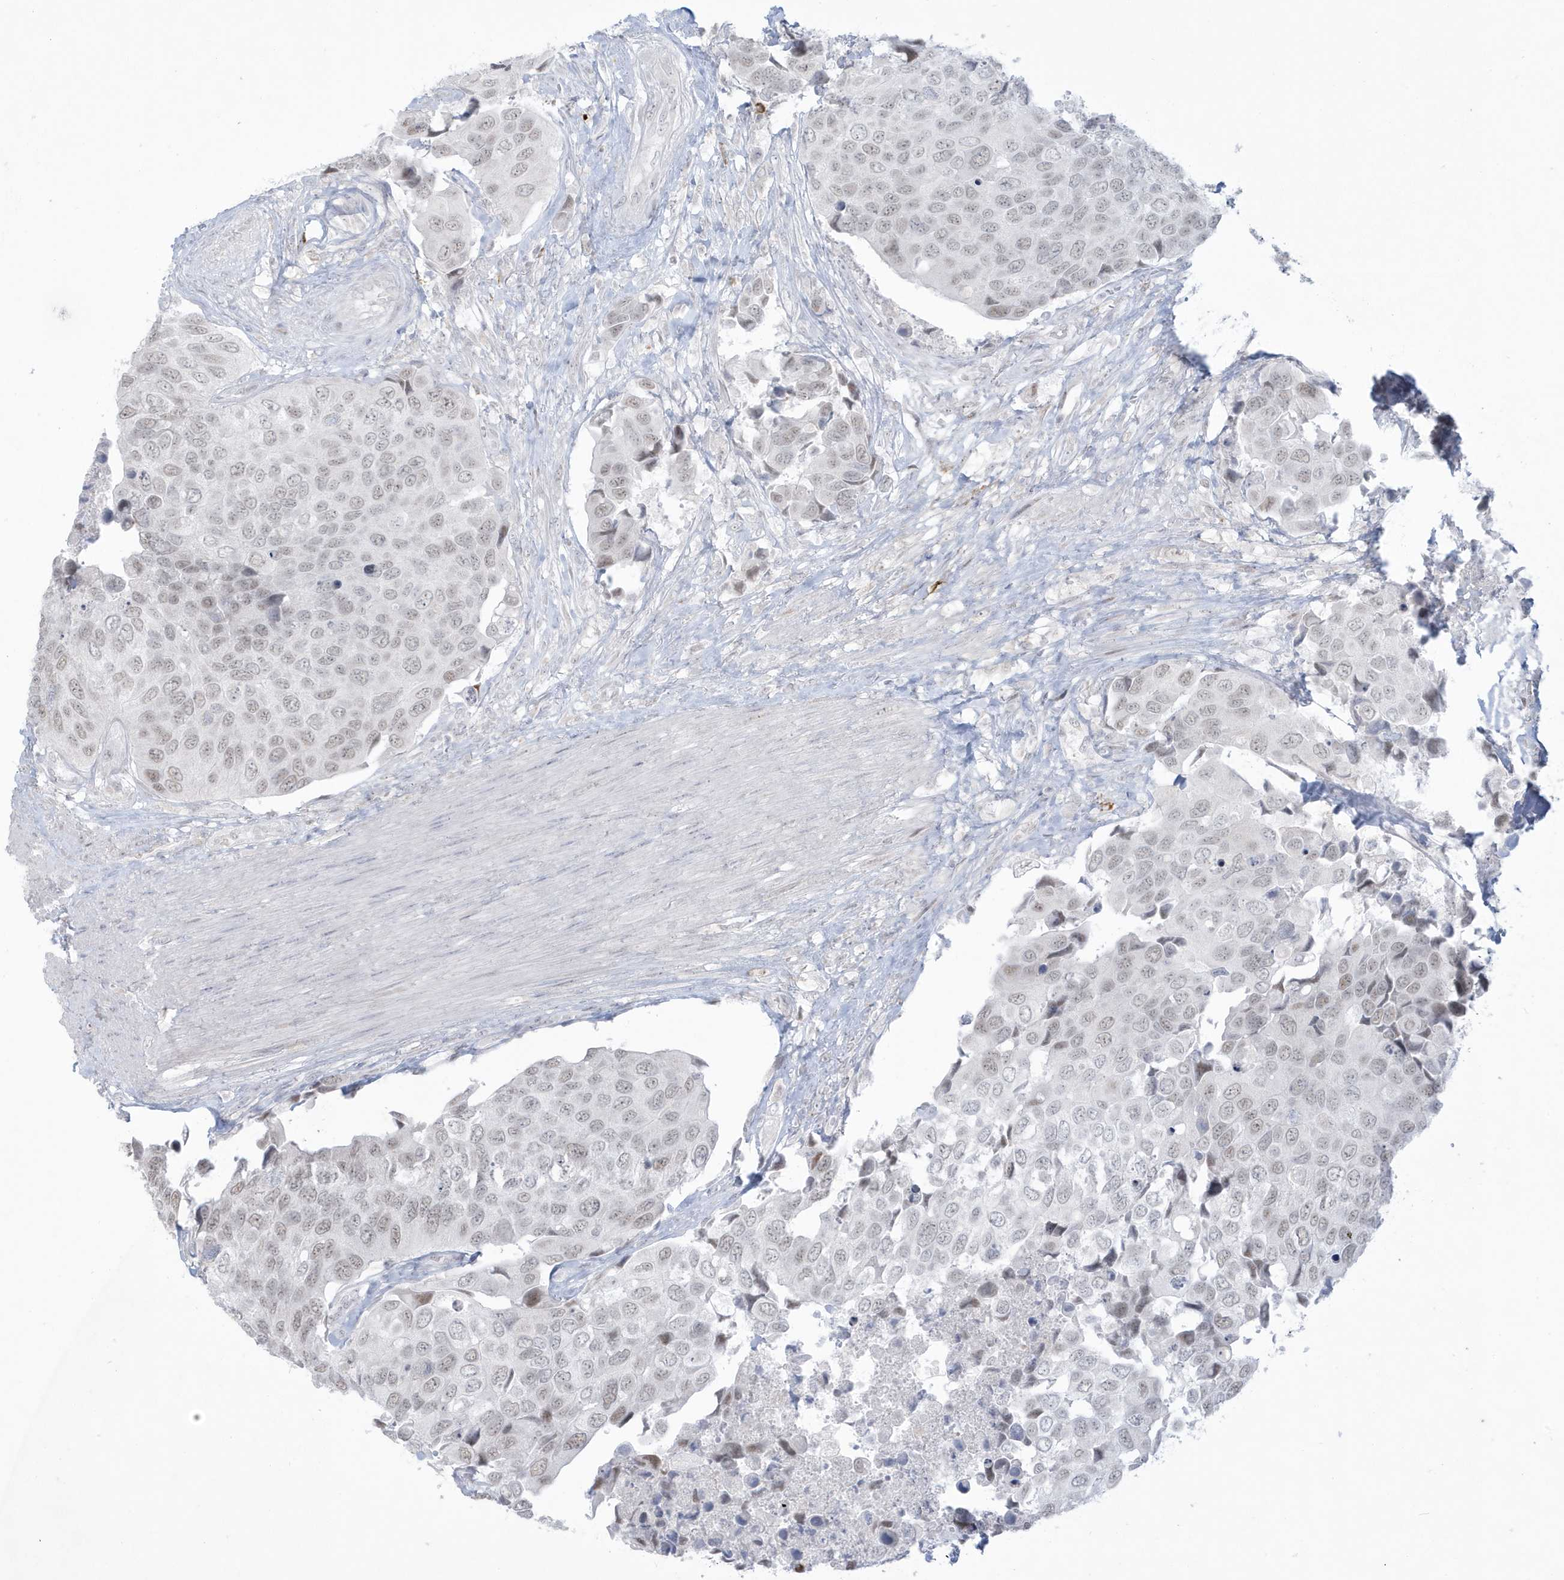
{"staining": {"intensity": "weak", "quantity": ">75%", "location": "nuclear"}, "tissue": "urothelial cancer", "cell_type": "Tumor cells", "image_type": "cancer", "snomed": [{"axis": "morphology", "description": "Urothelial carcinoma, High grade"}, {"axis": "topography", "description": "Urinary bladder"}], "caption": "Protein staining of urothelial cancer tissue exhibits weak nuclear expression in about >75% of tumor cells.", "gene": "HERC6", "patient": {"sex": "male", "age": 74}}